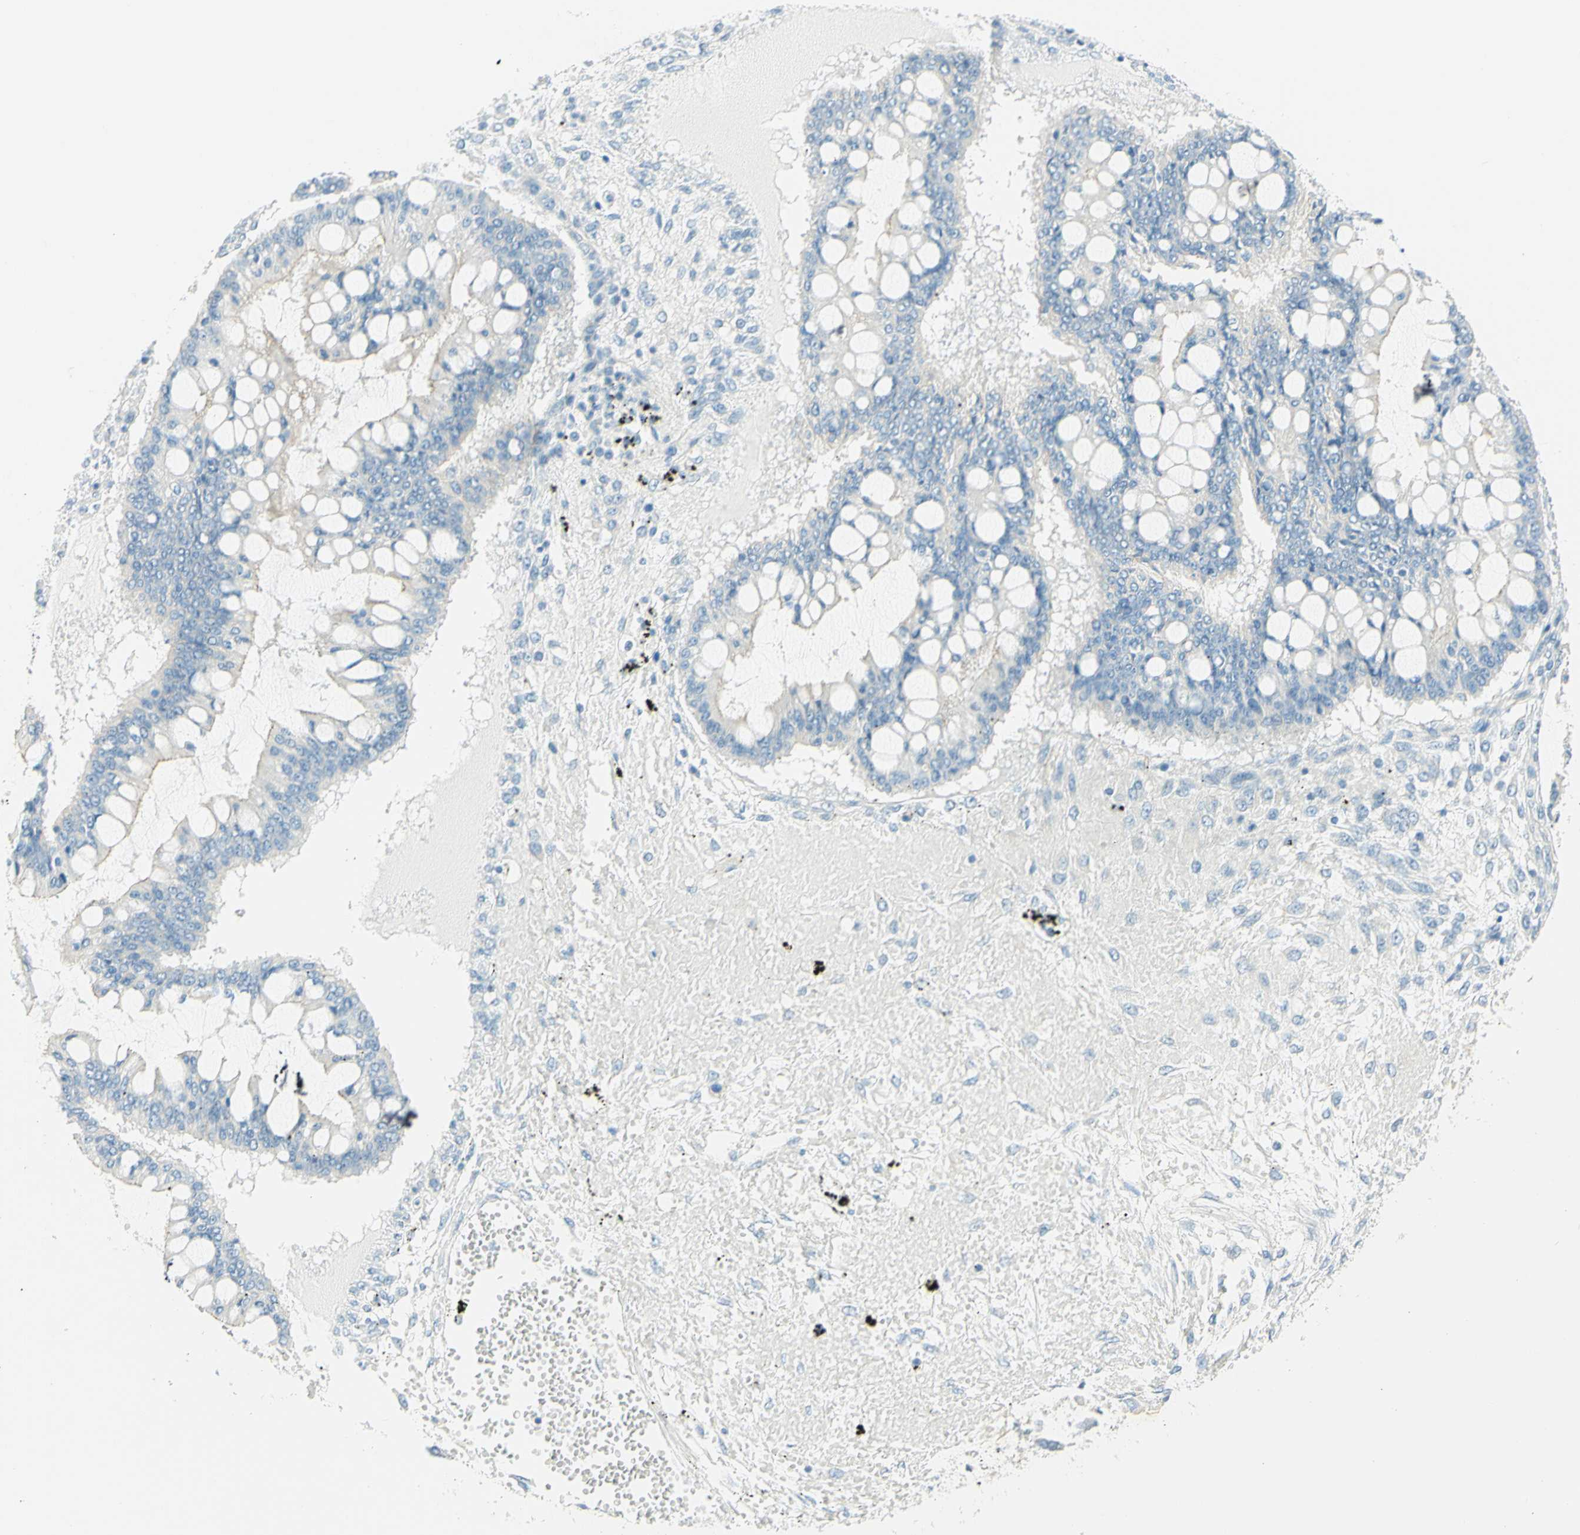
{"staining": {"intensity": "negative", "quantity": "none", "location": "none"}, "tissue": "ovarian cancer", "cell_type": "Tumor cells", "image_type": "cancer", "snomed": [{"axis": "morphology", "description": "Cystadenocarcinoma, mucinous, NOS"}, {"axis": "topography", "description": "Ovary"}], "caption": "Immunohistochemistry micrograph of human mucinous cystadenocarcinoma (ovarian) stained for a protein (brown), which reveals no staining in tumor cells.", "gene": "TMEM132D", "patient": {"sex": "female", "age": 73}}